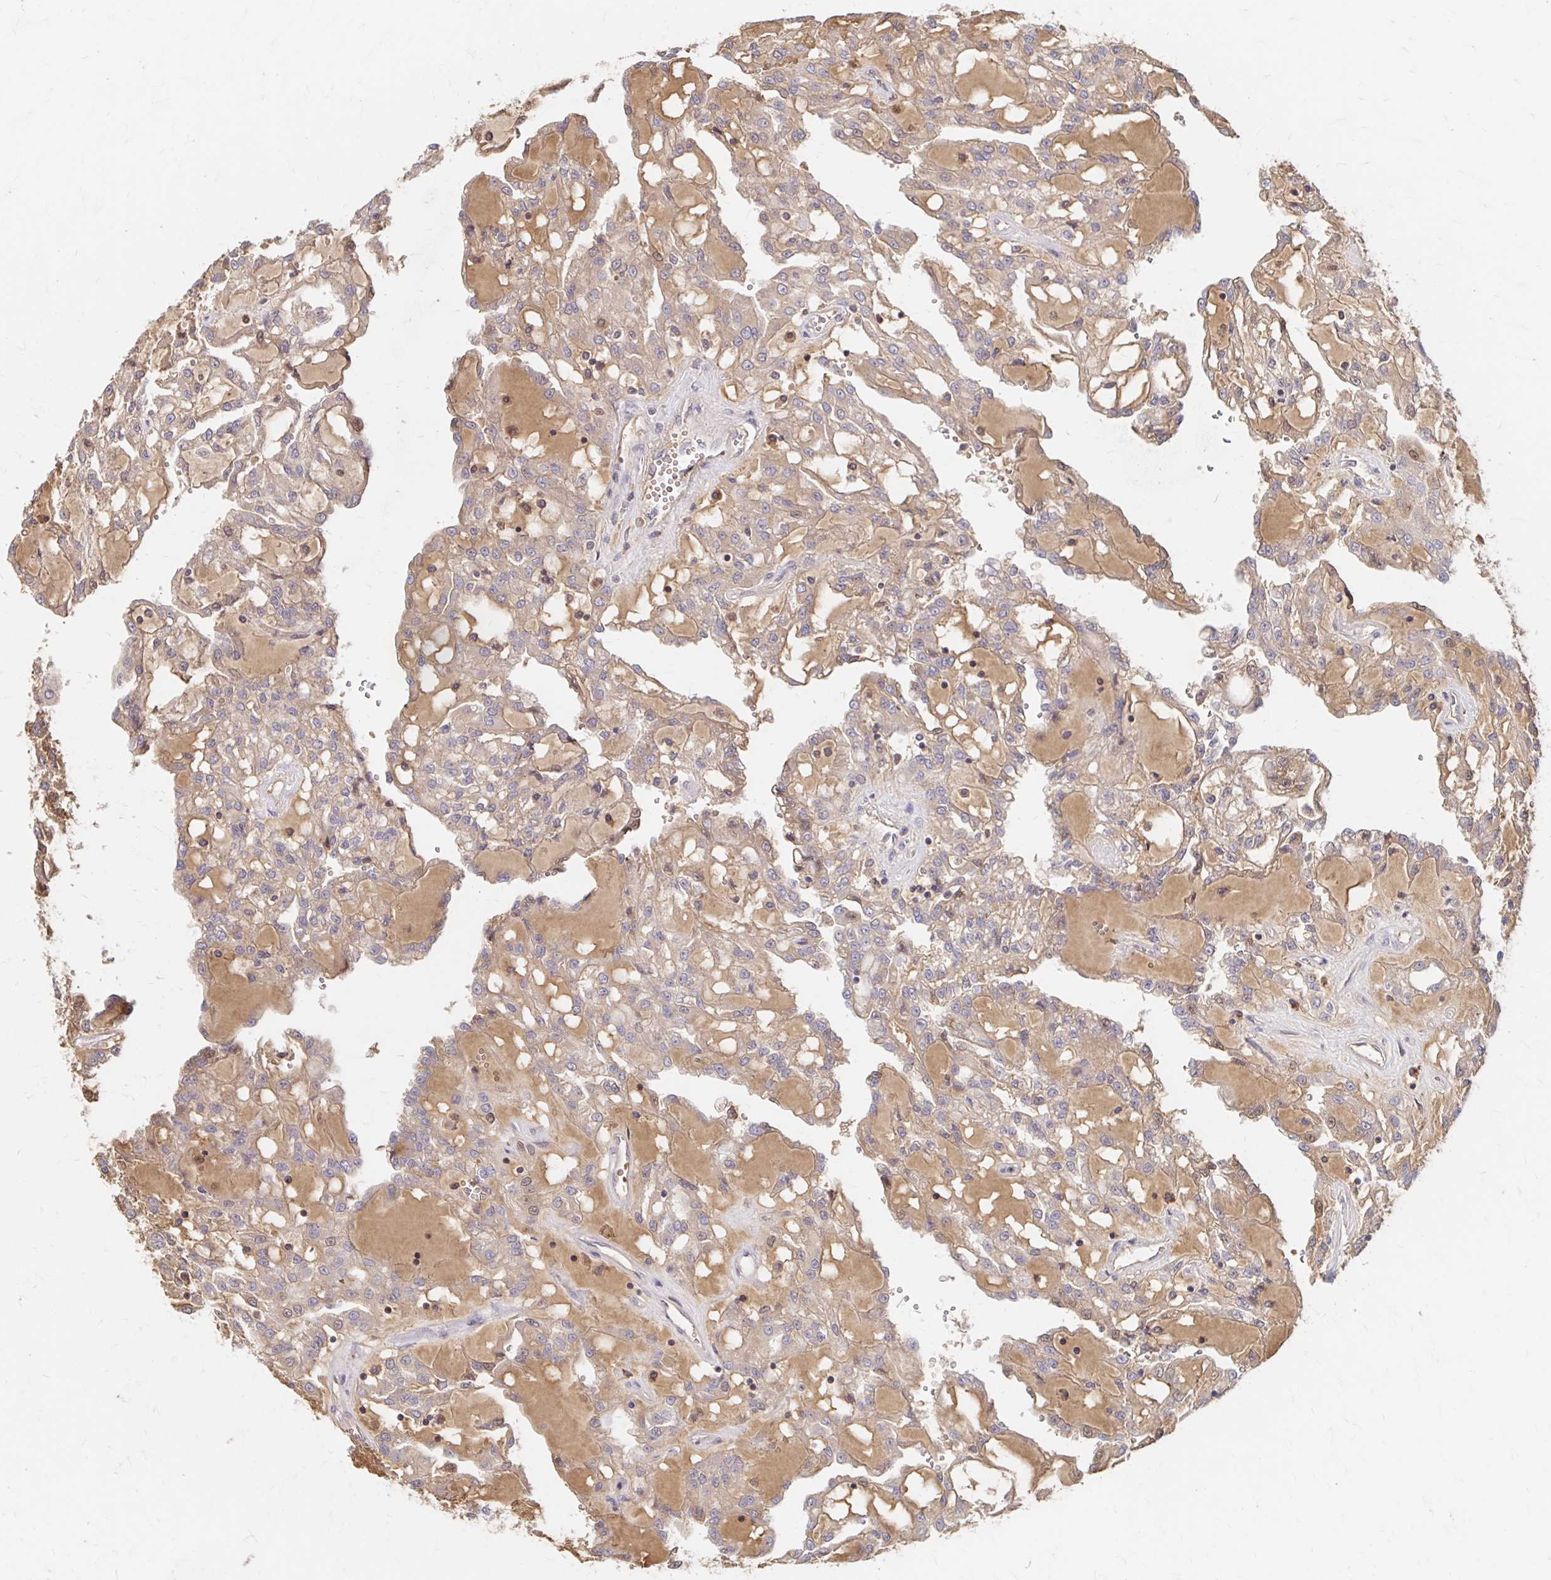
{"staining": {"intensity": "weak", "quantity": "<25%", "location": "cytoplasmic/membranous"}, "tissue": "renal cancer", "cell_type": "Tumor cells", "image_type": "cancer", "snomed": [{"axis": "morphology", "description": "Adenocarcinoma, NOS"}, {"axis": "topography", "description": "Kidney"}], "caption": "This is an IHC micrograph of human adenocarcinoma (renal). There is no positivity in tumor cells.", "gene": "HMGCS2", "patient": {"sex": "male", "age": 63}}